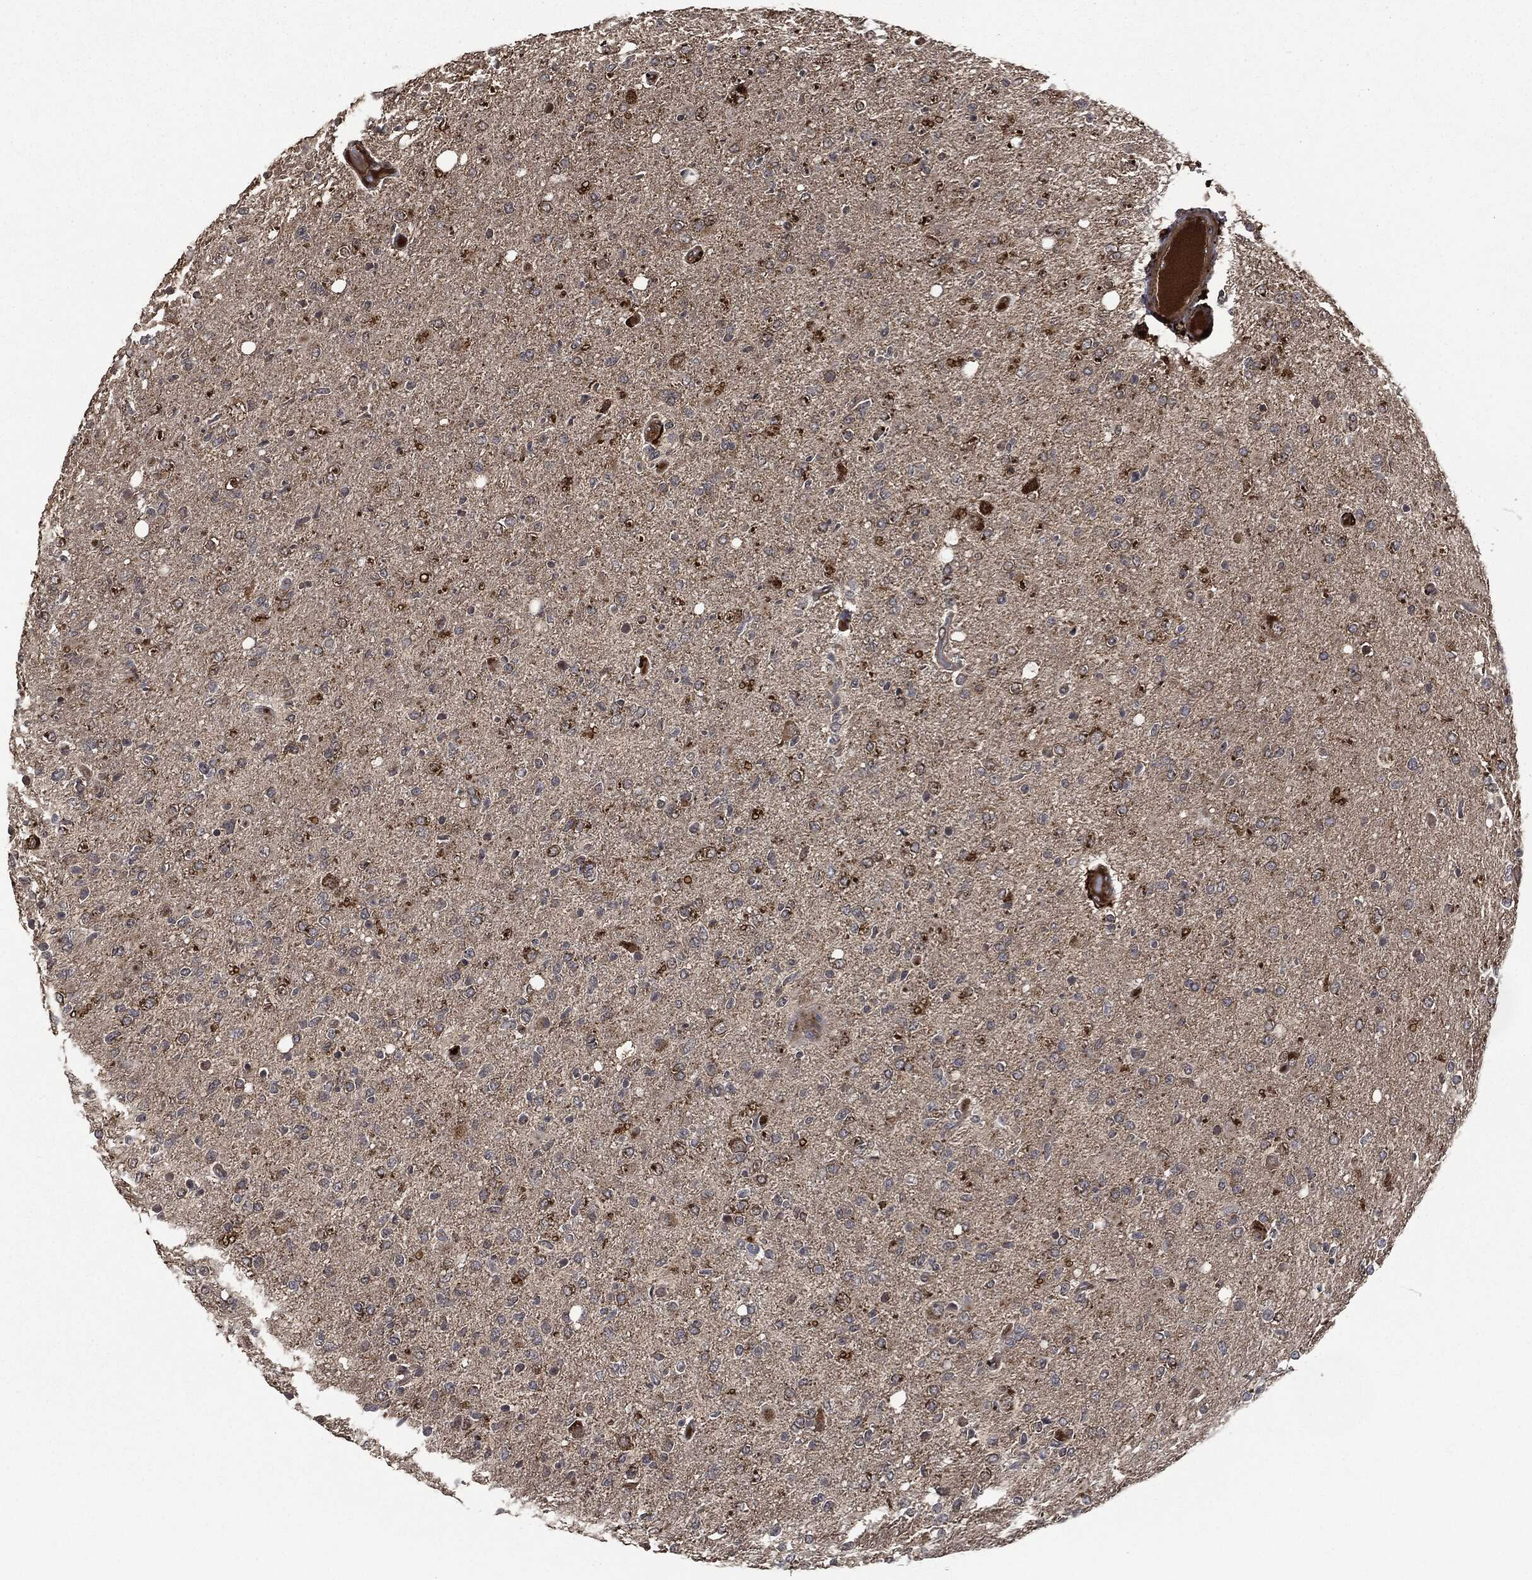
{"staining": {"intensity": "moderate", "quantity": "25%-75%", "location": "cytoplasmic/membranous"}, "tissue": "glioma", "cell_type": "Tumor cells", "image_type": "cancer", "snomed": [{"axis": "morphology", "description": "Glioma, malignant, High grade"}, {"axis": "topography", "description": "Cerebral cortex"}], "caption": "Tumor cells exhibit medium levels of moderate cytoplasmic/membranous expression in about 25%-75% of cells in malignant glioma (high-grade).", "gene": "CRABP2", "patient": {"sex": "male", "age": 70}}